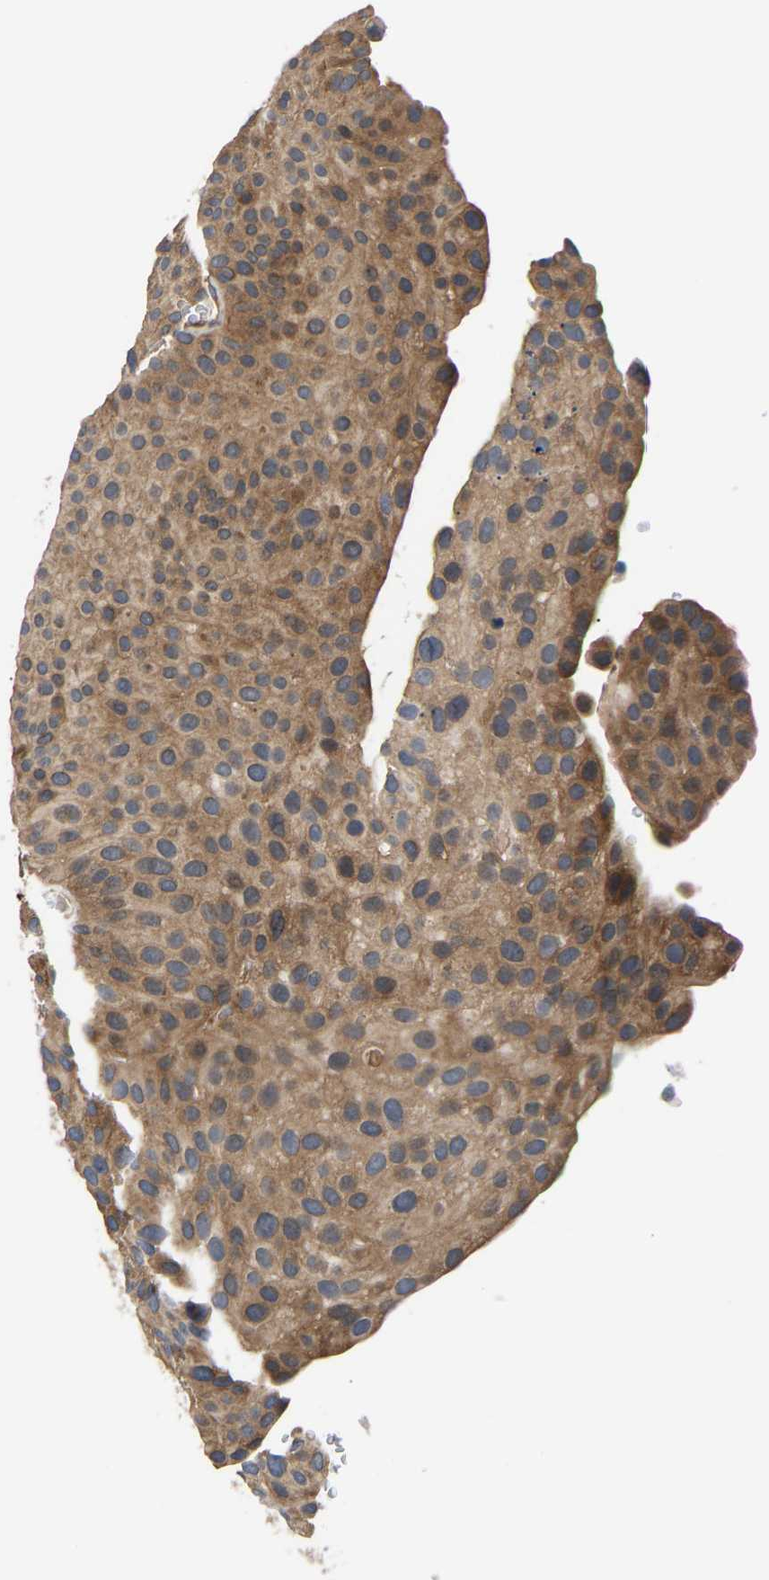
{"staining": {"intensity": "moderate", "quantity": ">75%", "location": "cytoplasmic/membranous"}, "tissue": "urothelial cancer", "cell_type": "Tumor cells", "image_type": "cancer", "snomed": [{"axis": "morphology", "description": "Urothelial carcinoma, Low grade"}, {"axis": "topography", "description": "Smooth muscle"}, {"axis": "topography", "description": "Urinary bladder"}], "caption": "Immunohistochemistry (IHC) of human urothelial cancer demonstrates medium levels of moderate cytoplasmic/membranous expression in approximately >75% of tumor cells.", "gene": "LAPTM4B", "patient": {"sex": "male", "age": 60}}